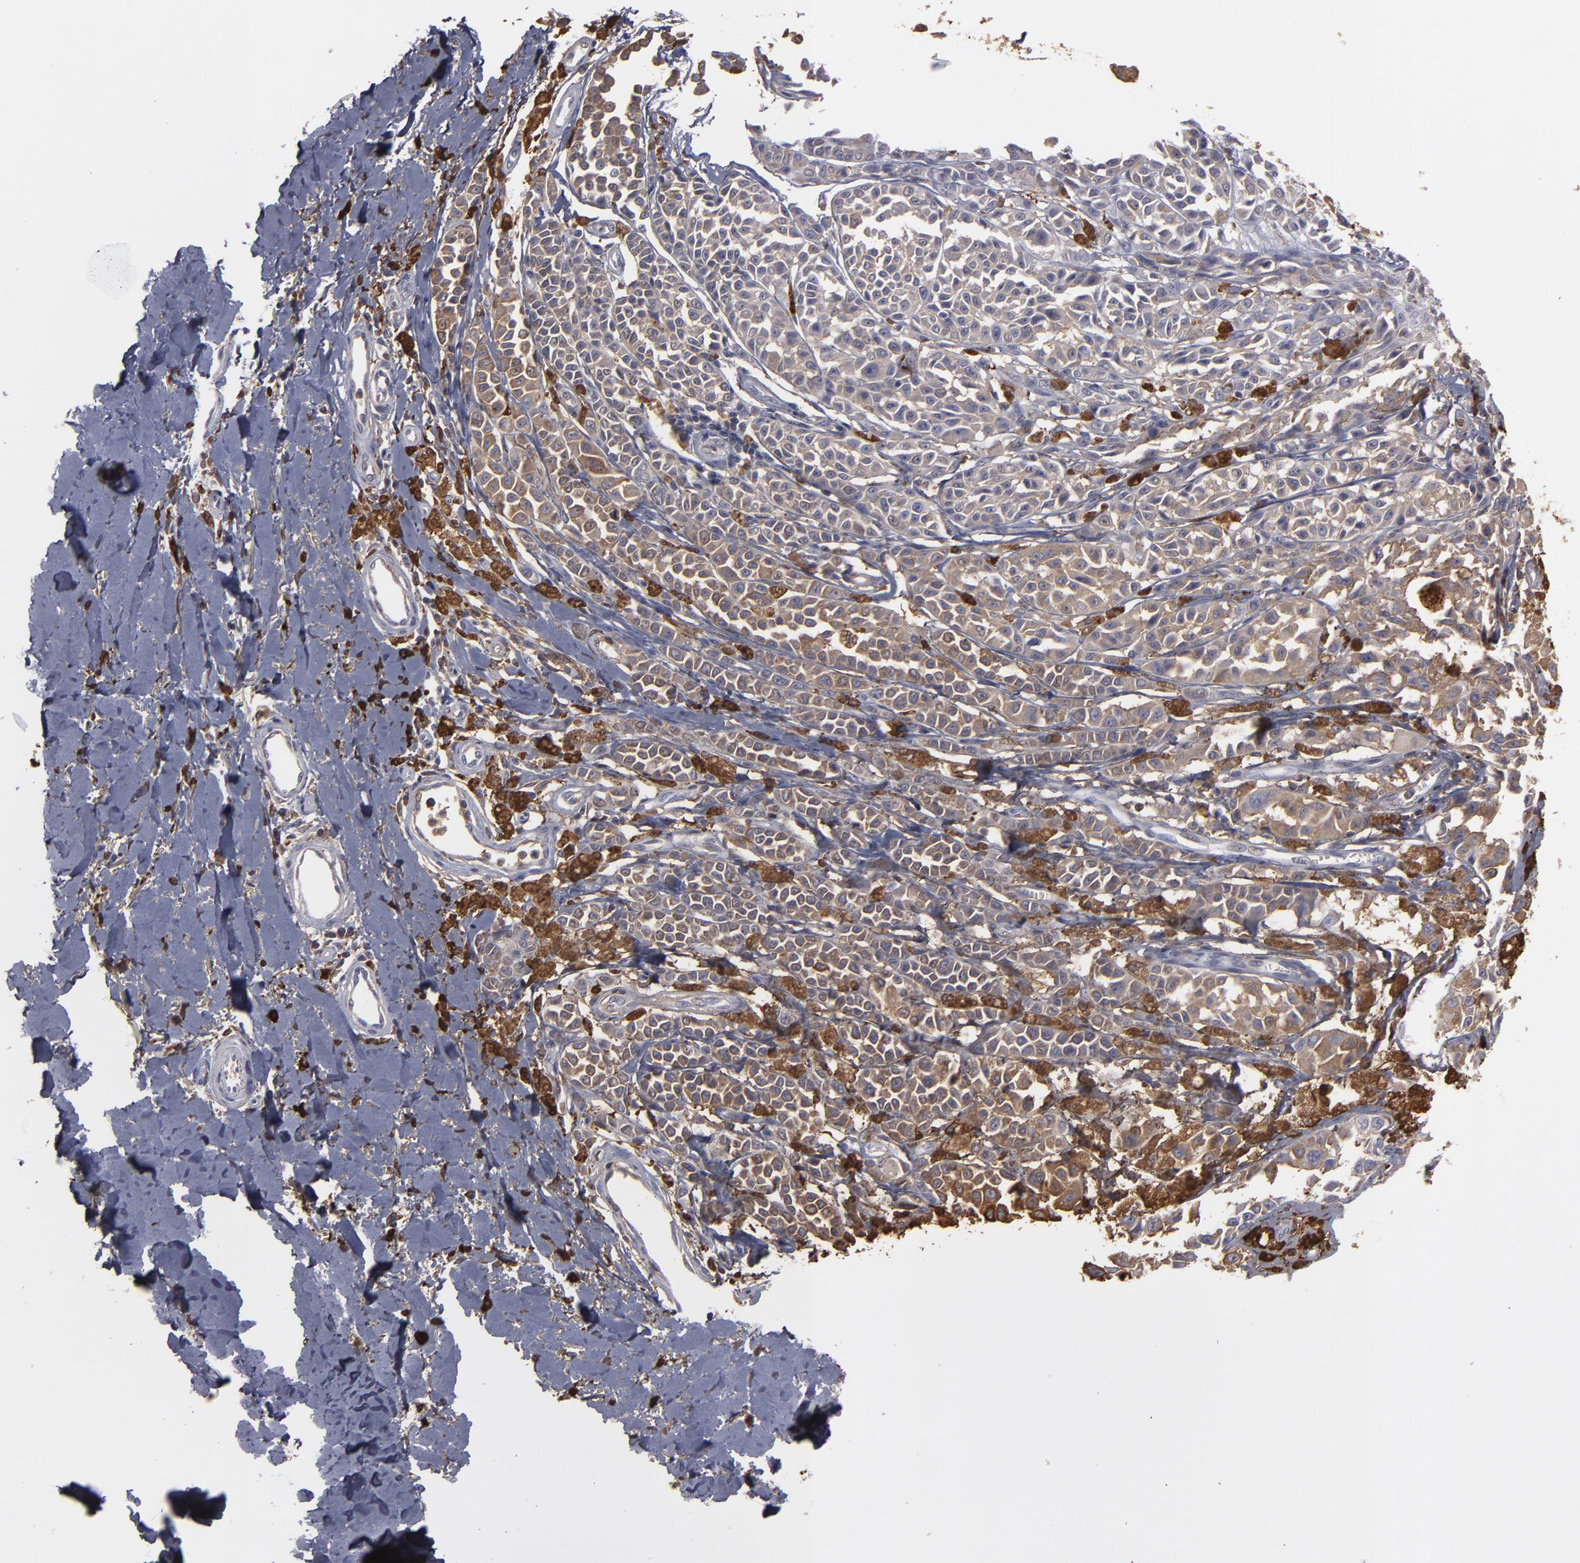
{"staining": {"intensity": "weak", "quantity": ">75%", "location": "cytoplasmic/membranous"}, "tissue": "melanoma", "cell_type": "Tumor cells", "image_type": "cancer", "snomed": [{"axis": "morphology", "description": "Malignant melanoma, NOS"}, {"axis": "topography", "description": "Skin"}], "caption": "Melanoma stained with DAB (3,3'-diaminobenzidine) immunohistochemistry (IHC) shows low levels of weak cytoplasmic/membranous positivity in approximately >75% of tumor cells.", "gene": "ODC1", "patient": {"sex": "female", "age": 38}}